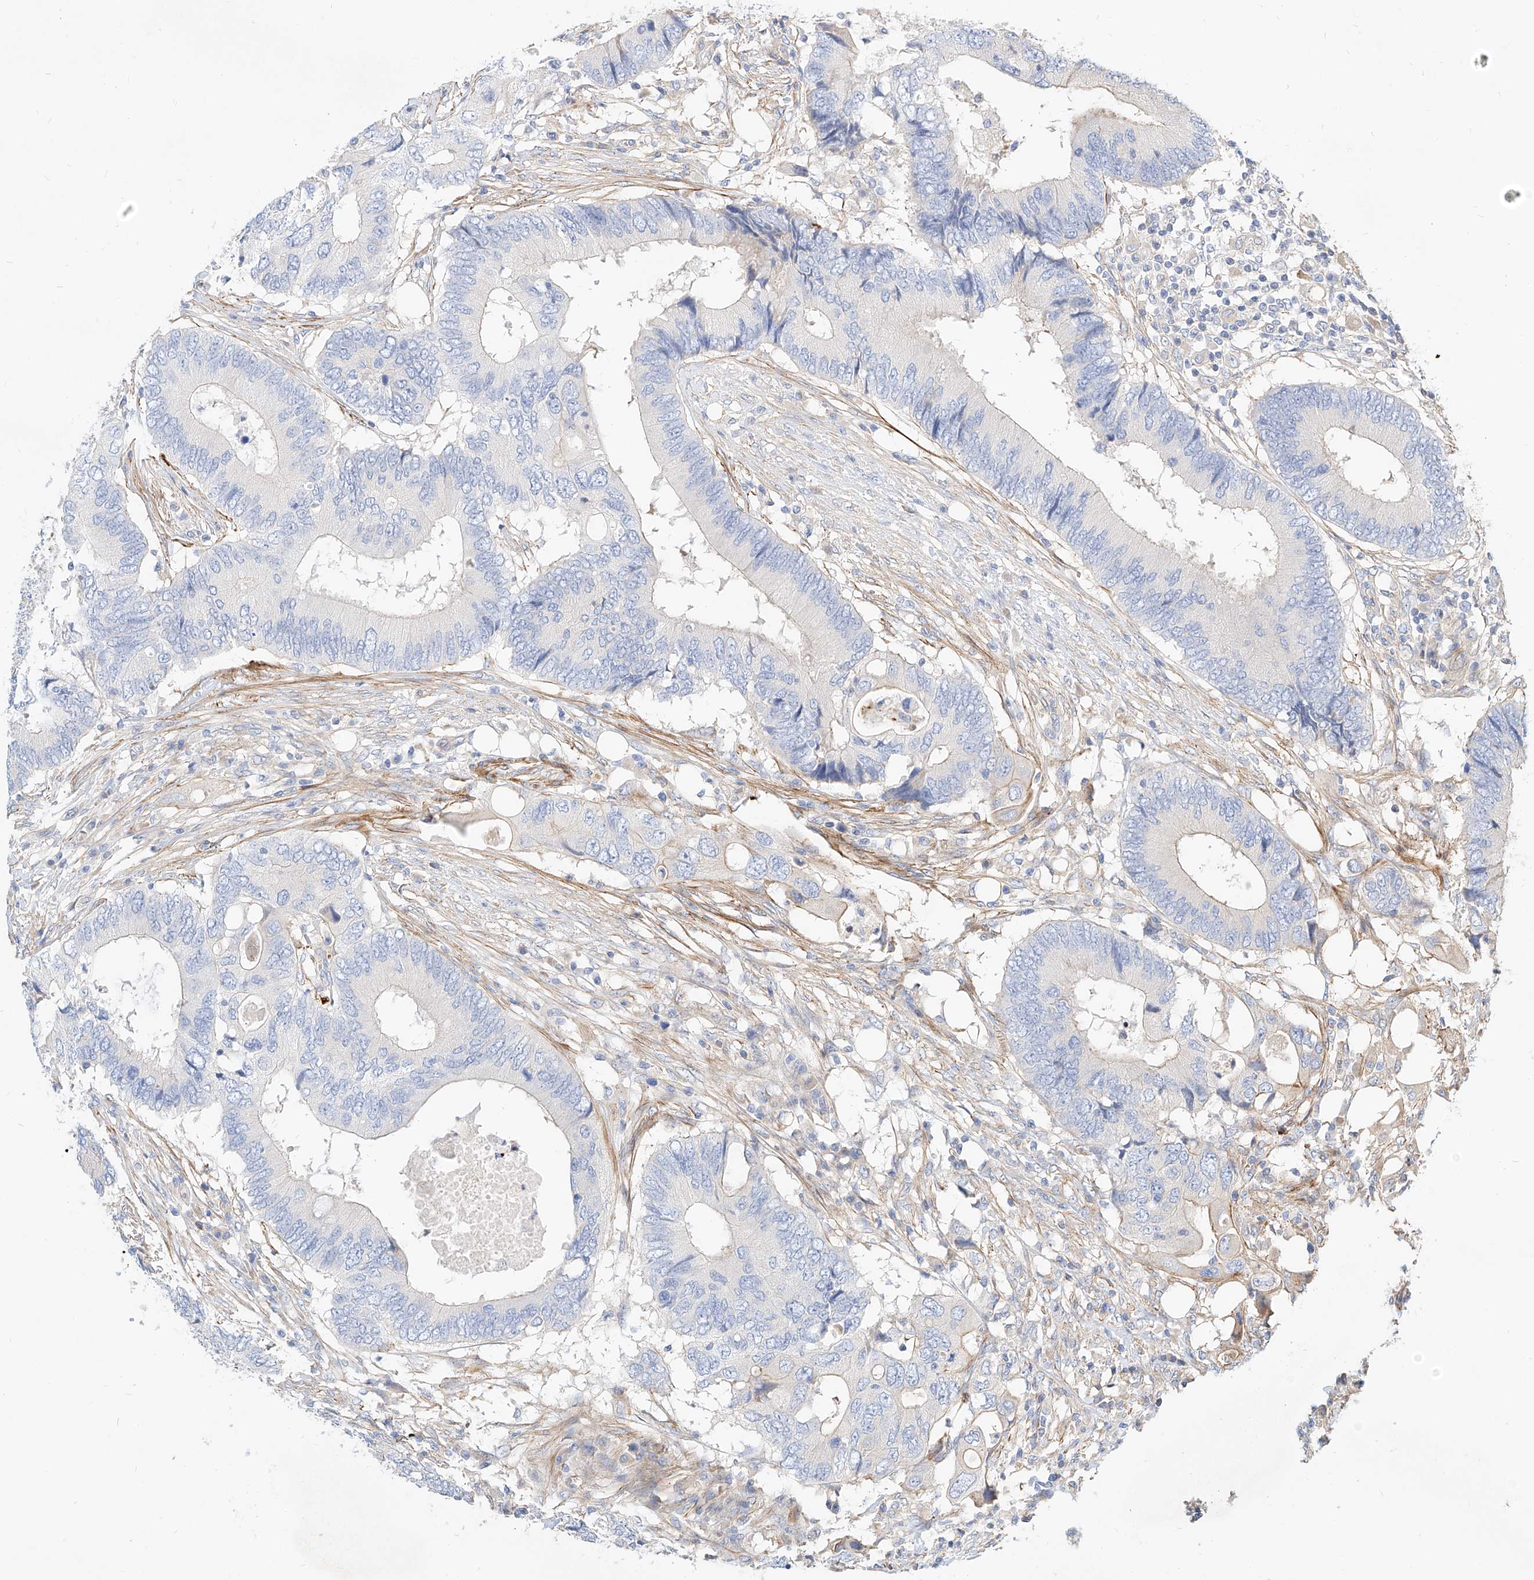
{"staining": {"intensity": "negative", "quantity": "none", "location": "none"}, "tissue": "colorectal cancer", "cell_type": "Tumor cells", "image_type": "cancer", "snomed": [{"axis": "morphology", "description": "Adenocarcinoma, NOS"}, {"axis": "topography", "description": "Colon"}], "caption": "Colorectal cancer (adenocarcinoma) was stained to show a protein in brown. There is no significant positivity in tumor cells.", "gene": "KCNH5", "patient": {"sex": "male", "age": 71}}